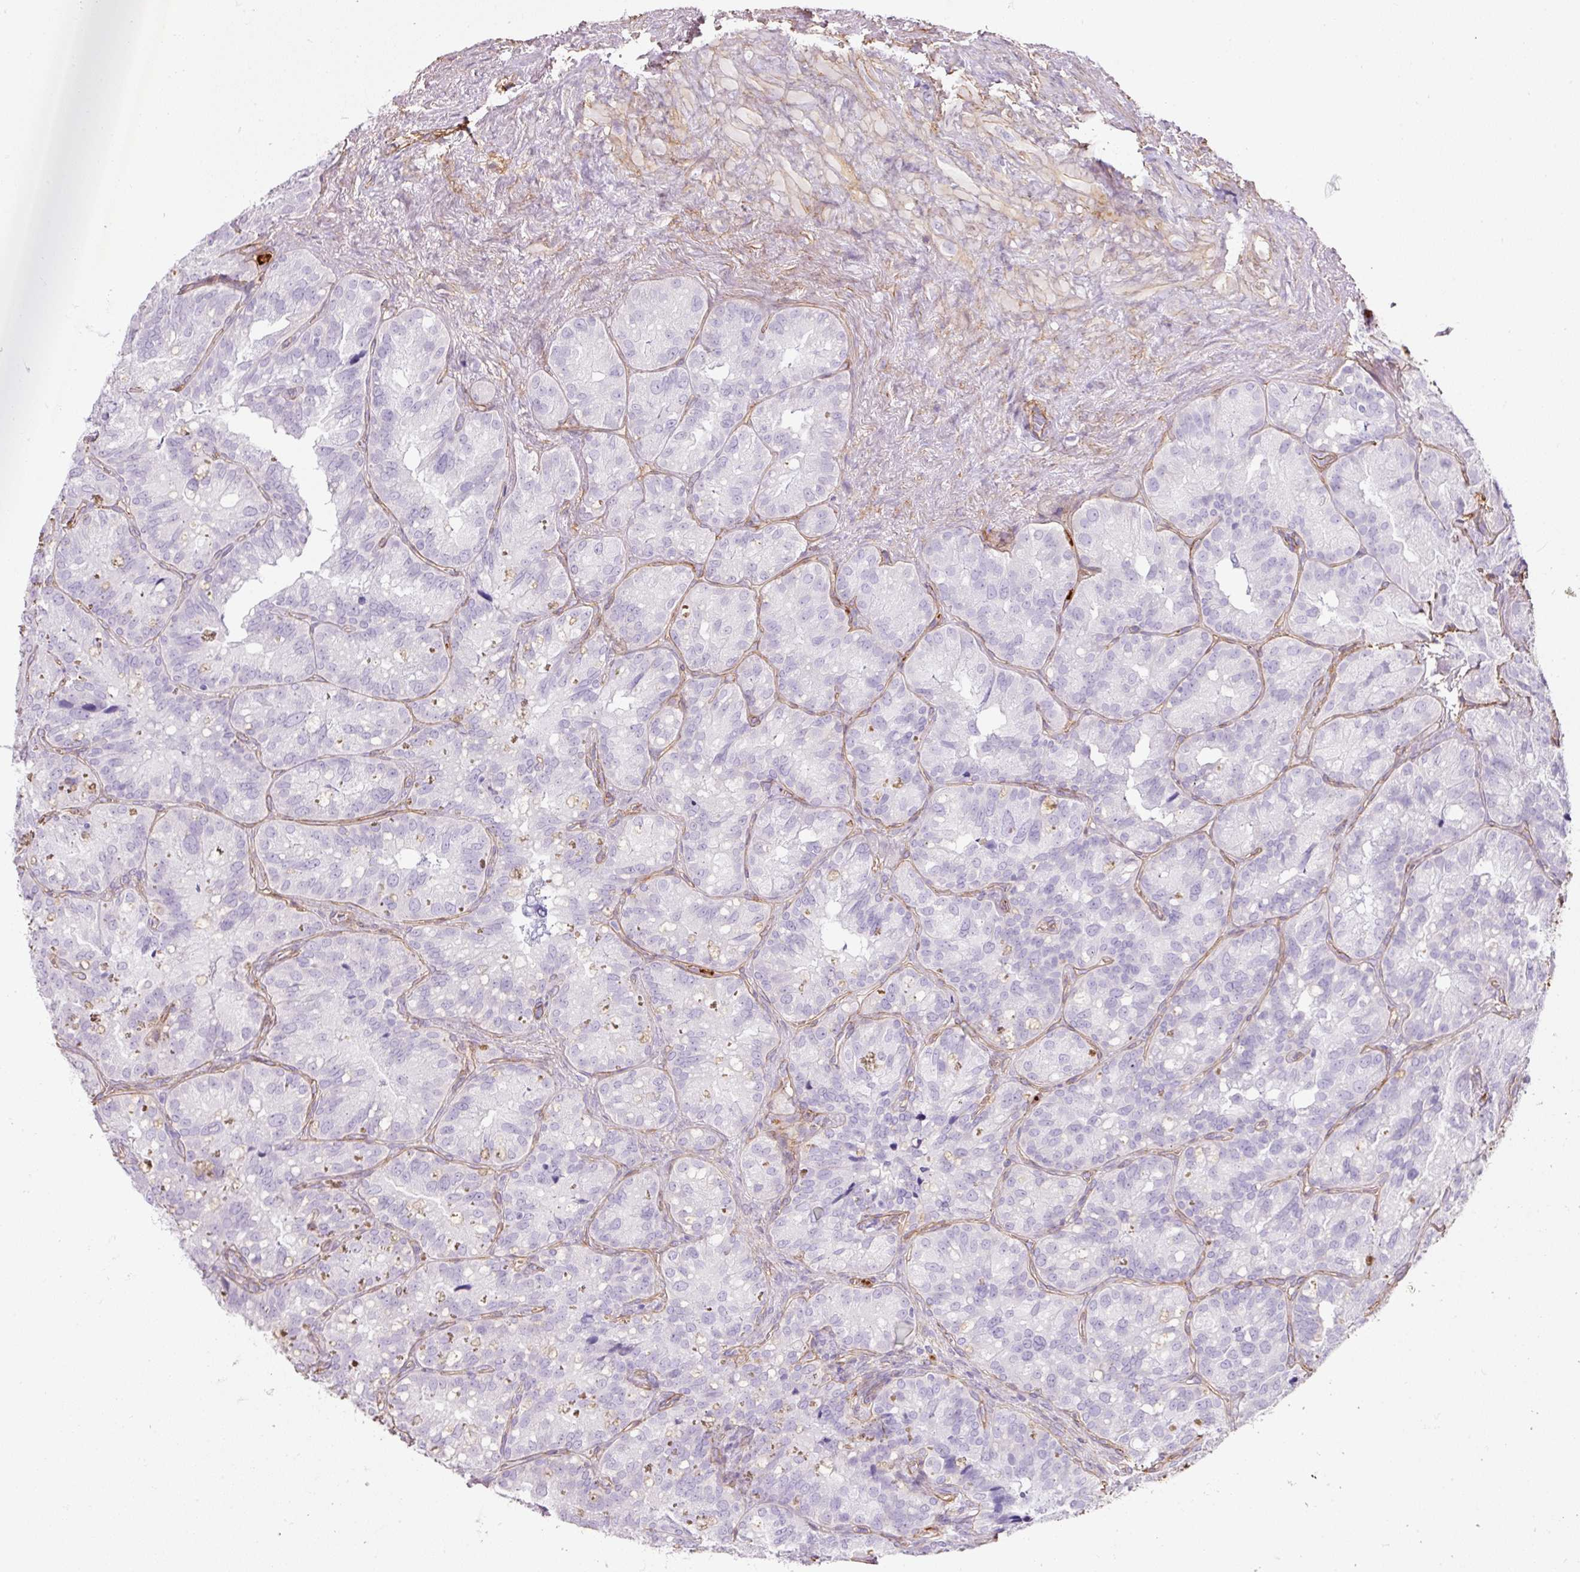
{"staining": {"intensity": "negative", "quantity": "none", "location": "none"}, "tissue": "seminal vesicle", "cell_type": "Glandular cells", "image_type": "normal", "snomed": [{"axis": "morphology", "description": "Normal tissue, NOS"}, {"axis": "topography", "description": "Seminal veicle"}], "caption": "Immunohistochemistry photomicrograph of benign seminal vesicle: human seminal vesicle stained with DAB (3,3'-diaminobenzidine) shows no significant protein expression in glandular cells. Brightfield microscopy of IHC stained with DAB (3,3'-diaminobenzidine) (brown) and hematoxylin (blue), captured at high magnification.", "gene": "LOXL4", "patient": {"sex": "male", "age": 69}}